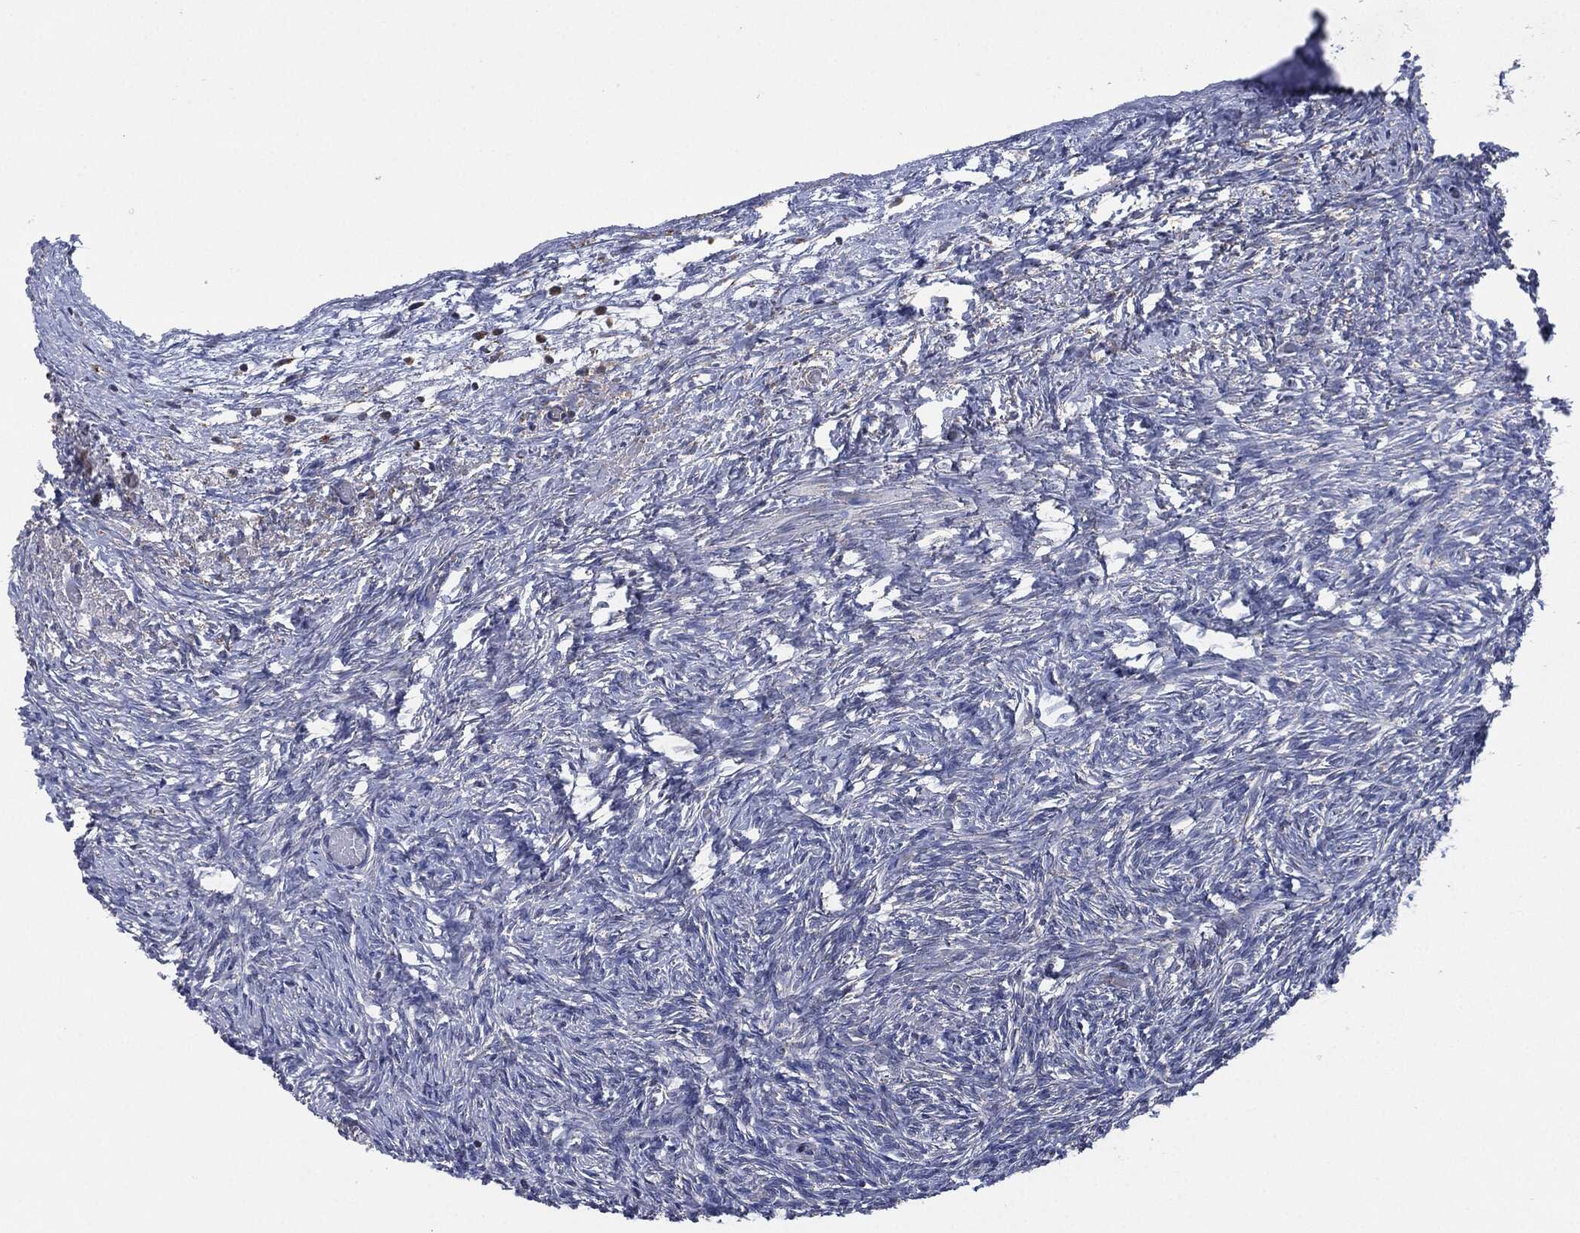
{"staining": {"intensity": "negative", "quantity": "none", "location": "none"}, "tissue": "ovary", "cell_type": "Follicle cells", "image_type": "normal", "snomed": [{"axis": "morphology", "description": "Normal tissue, NOS"}, {"axis": "topography", "description": "Ovary"}], "caption": "IHC photomicrograph of normal human ovary stained for a protein (brown), which demonstrates no staining in follicle cells.", "gene": "NDUFV2", "patient": {"sex": "female", "age": 39}}